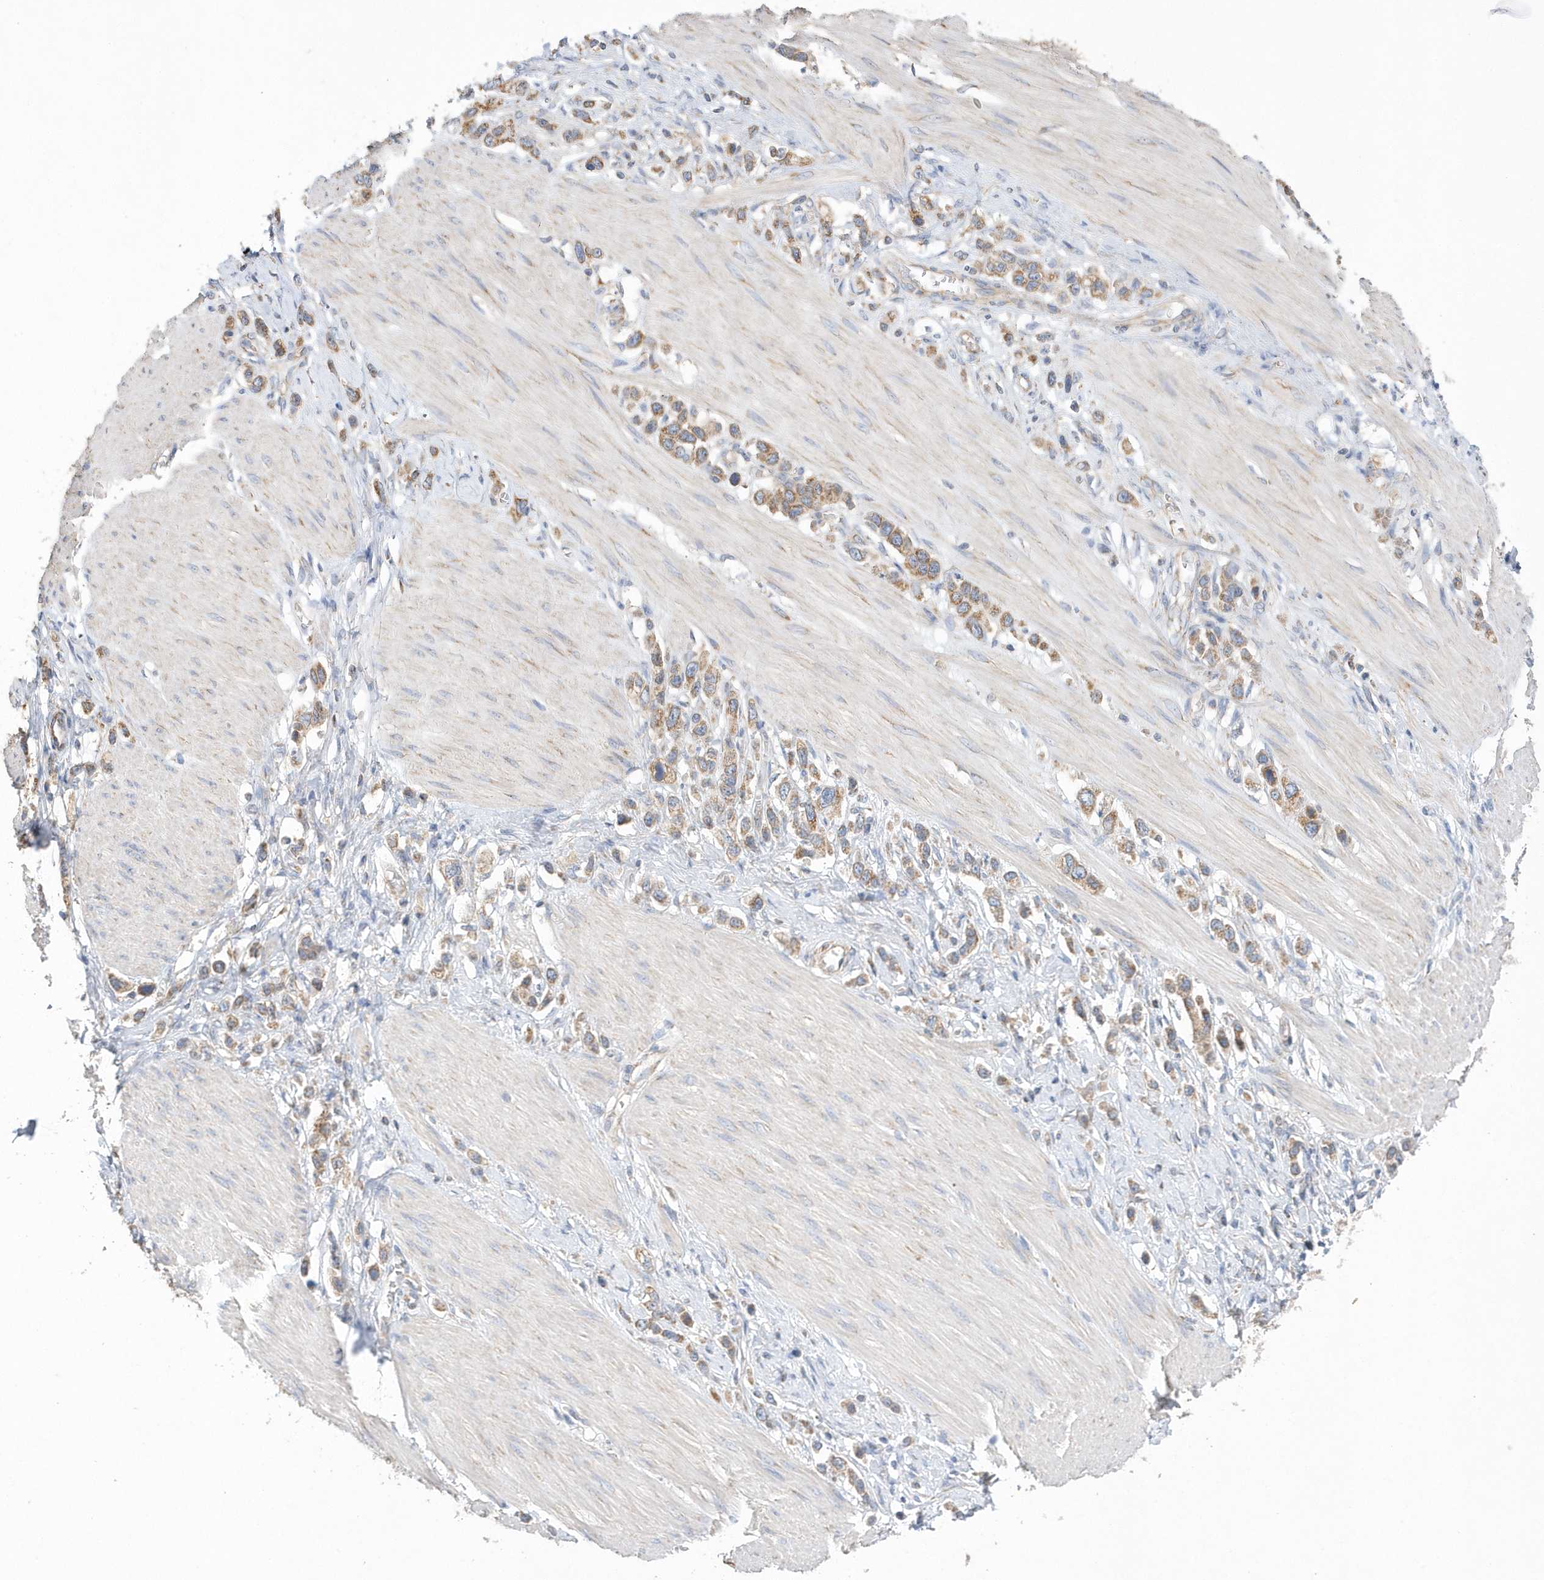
{"staining": {"intensity": "moderate", "quantity": ">75%", "location": "cytoplasmic/membranous"}, "tissue": "stomach cancer", "cell_type": "Tumor cells", "image_type": "cancer", "snomed": [{"axis": "morphology", "description": "Adenocarcinoma, NOS"}, {"axis": "topography", "description": "Stomach"}], "caption": "IHC (DAB) staining of human stomach cancer demonstrates moderate cytoplasmic/membranous protein staining in approximately >75% of tumor cells. (brown staining indicates protein expression, while blue staining denotes nuclei).", "gene": "SPATA5", "patient": {"sex": "female", "age": 65}}